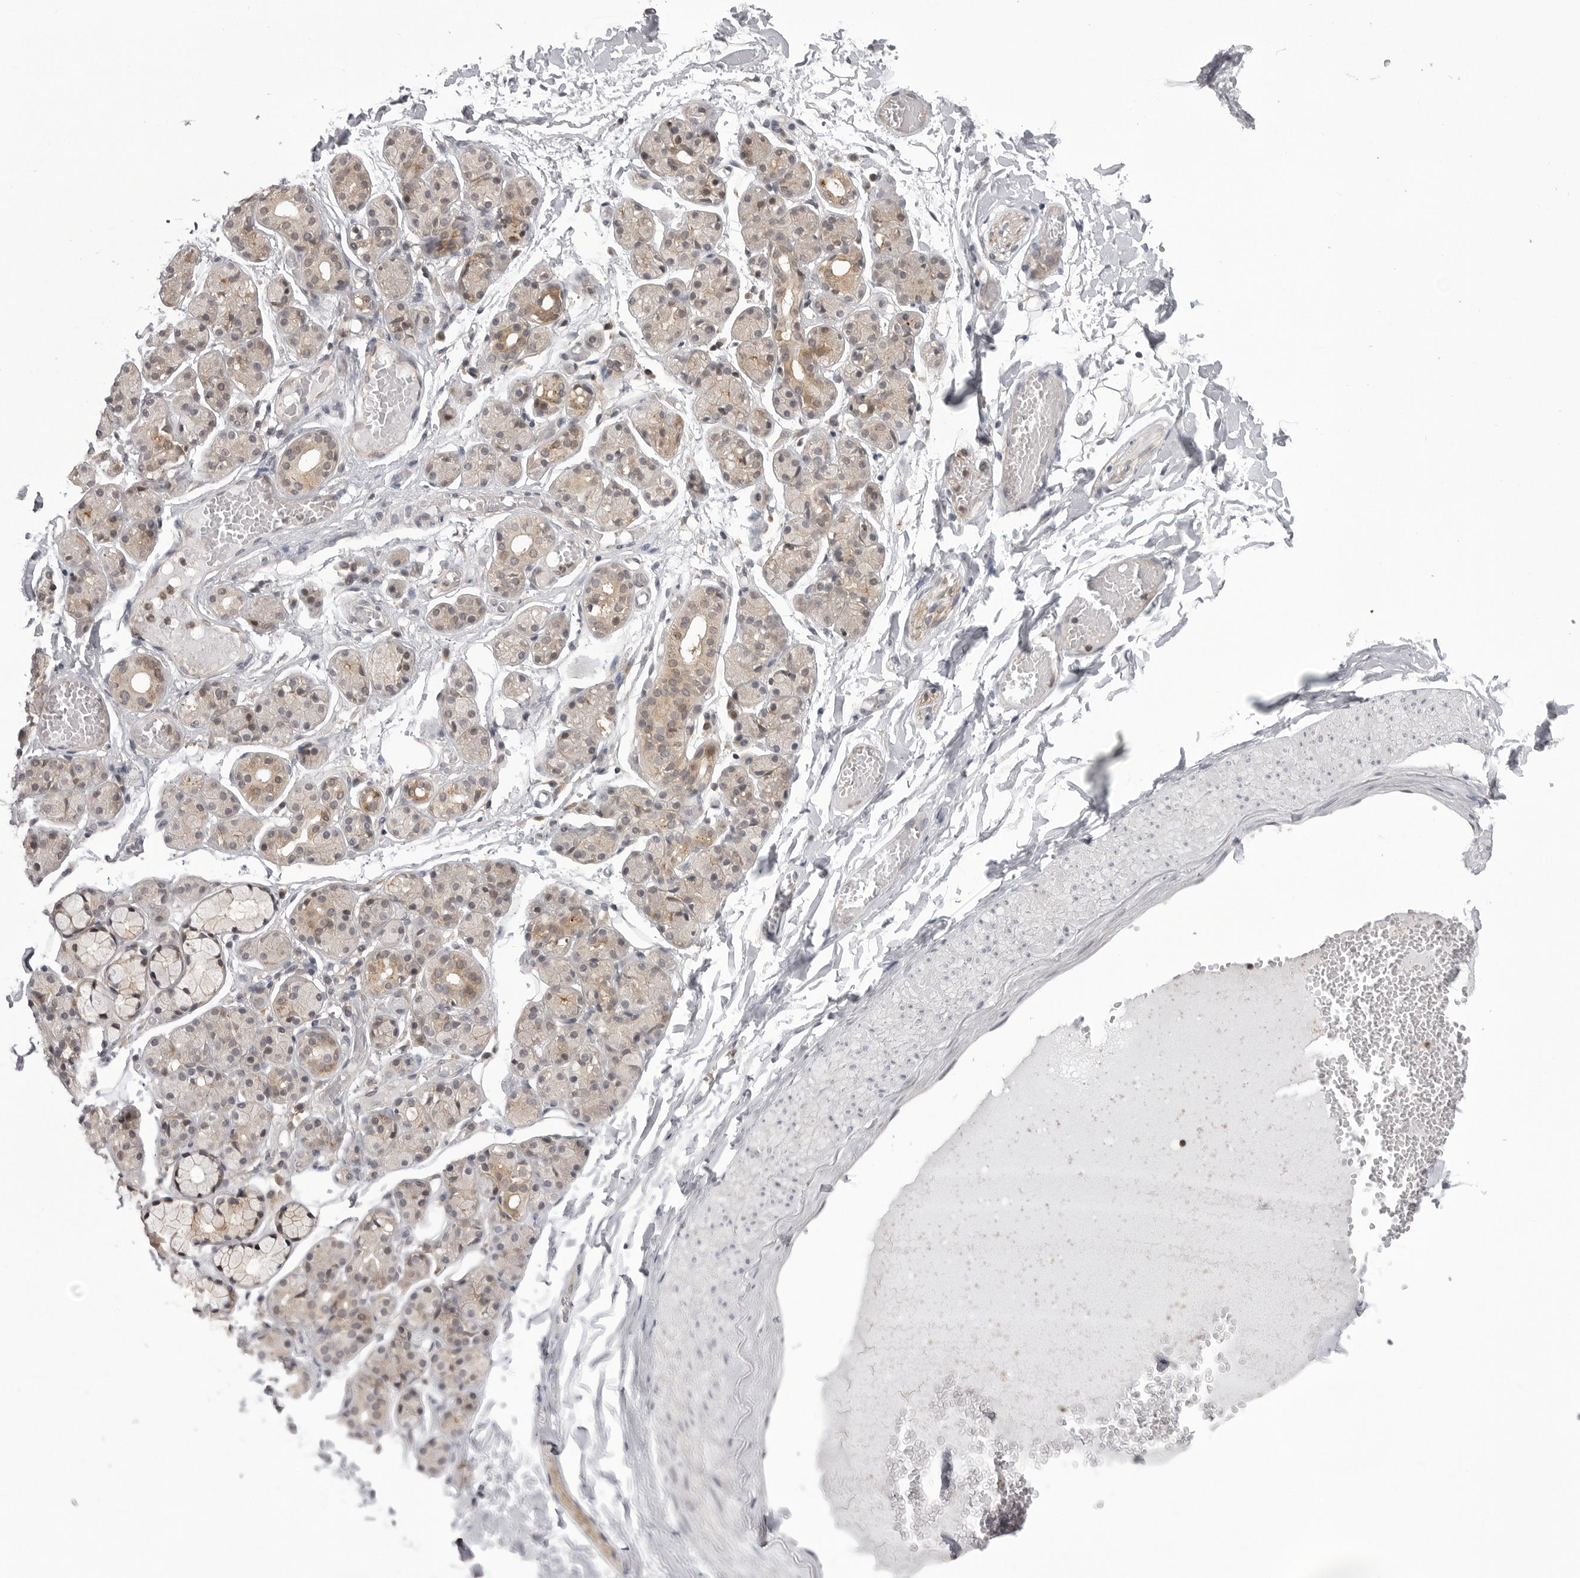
{"staining": {"intensity": "weak", "quantity": "<25%", "location": "cytoplasmic/membranous"}, "tissue": "salivary gland", "cell_type": "Glandular cells", "image_type": "normal", "snomed": [{"axis": "morphology", "description": "Normal tissue, NOS"}, {"axis": "topography", "description": "Salivary gland"}], "caption": "Image shows no significant protein expression in glandular cells of unremarkable salivary gland.", "gene": "PTK2B", "patient": {"sex": "male", "age": 63}}